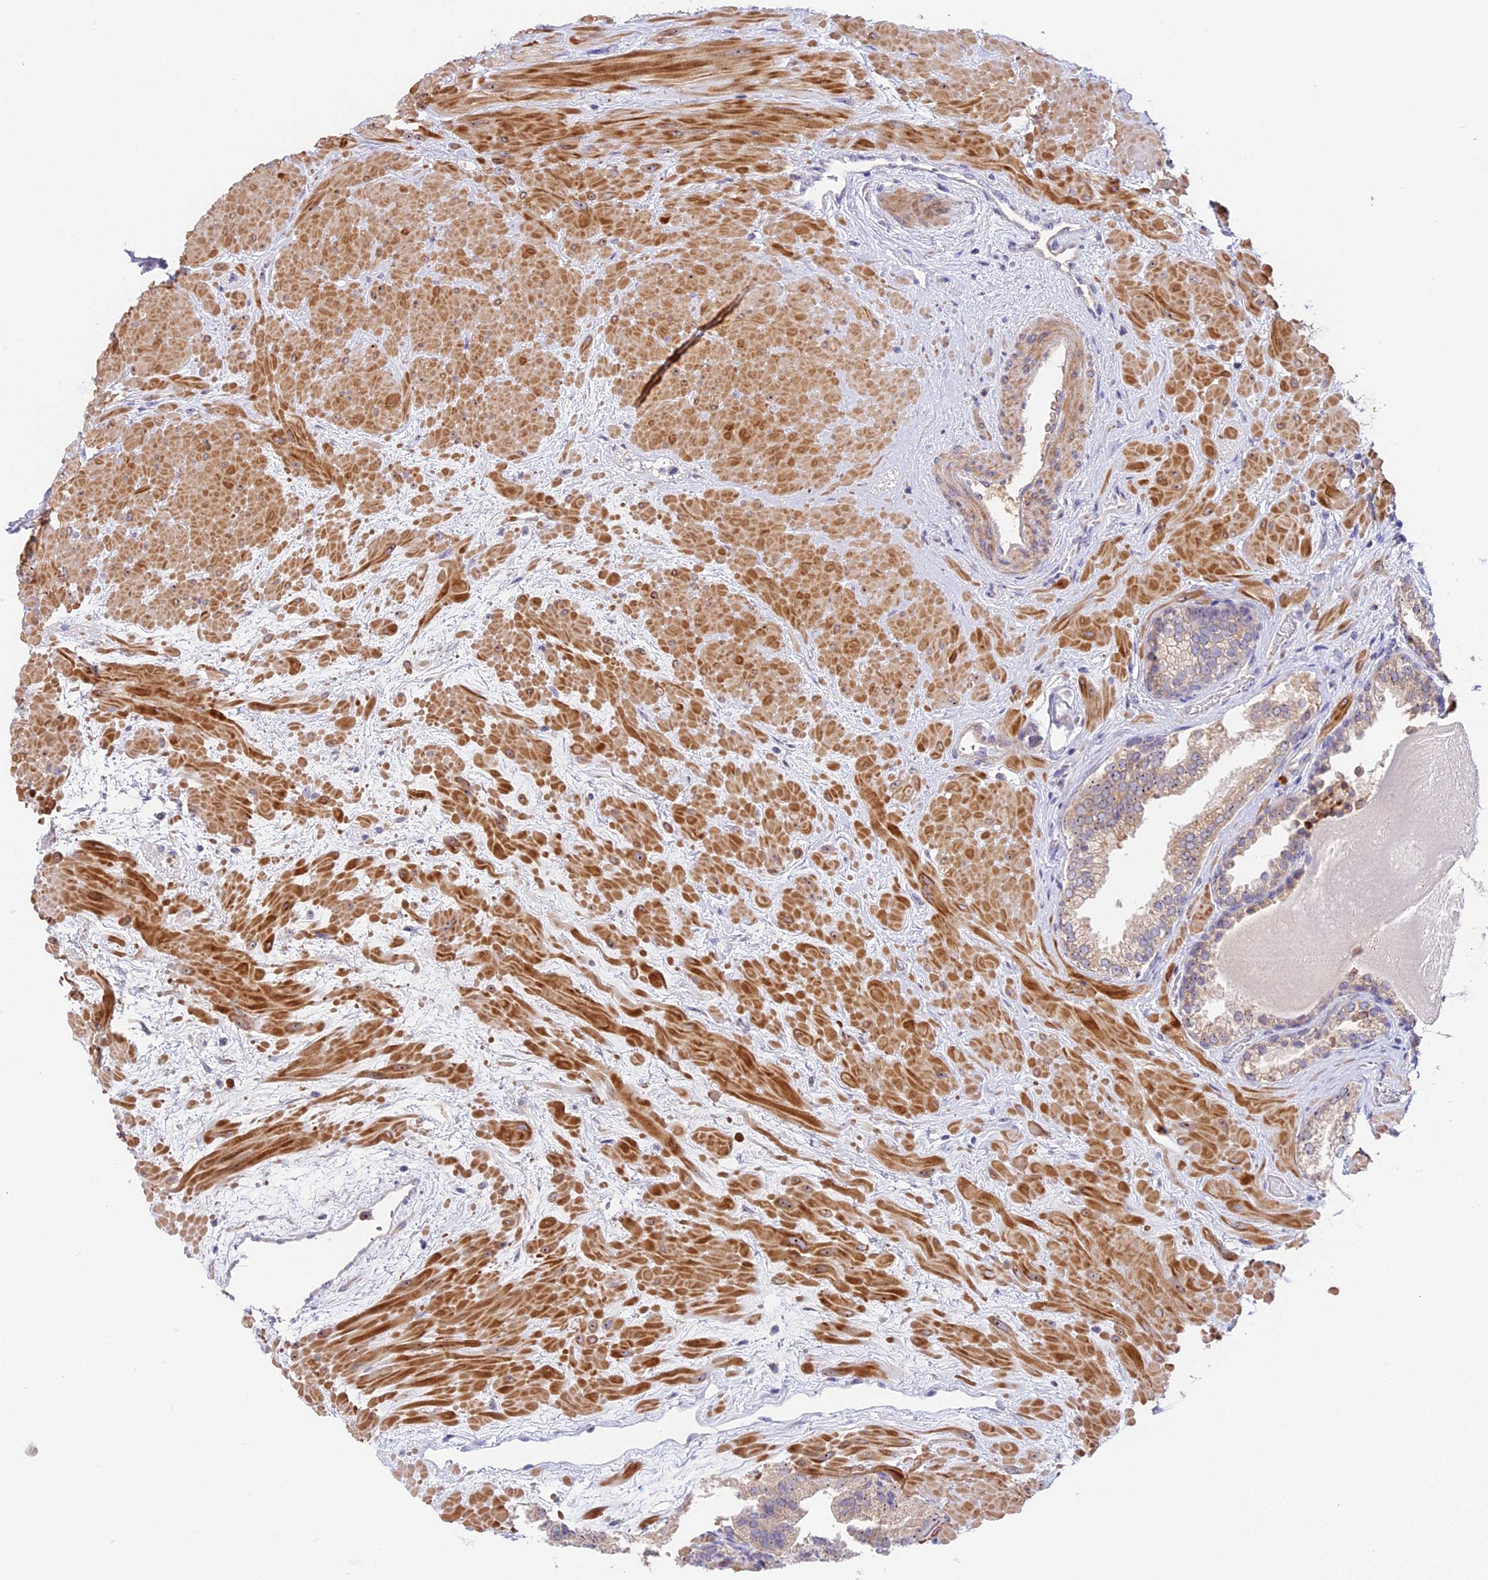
{"staining": {"intensity": "weak", "quantity": "25%-75%", "location": "cytoplasmic/membranous,nuclear"}, "tissue": "prostate", "cell_type": "Glandular cells", "image_type": "normal", "snomed": [{"axis": "morphology", "description": "Normal tissue, NOS"}, {"axis": "topography", "description": "Prostate"}], "caption": "Benign prostate was stained to show a protein in brown. There is low levels of weak cytoplasmic/membranous,nuclear expression in about 25%-75% of glandular cells. (Stains: DAB (3,3'-diaminobenzidine) in brown, nuclei in blue, Microscopy: brightfield microscopy at high magnification).", "gene": "RAD51", "patient": {"sex": "male", "age": 48}}